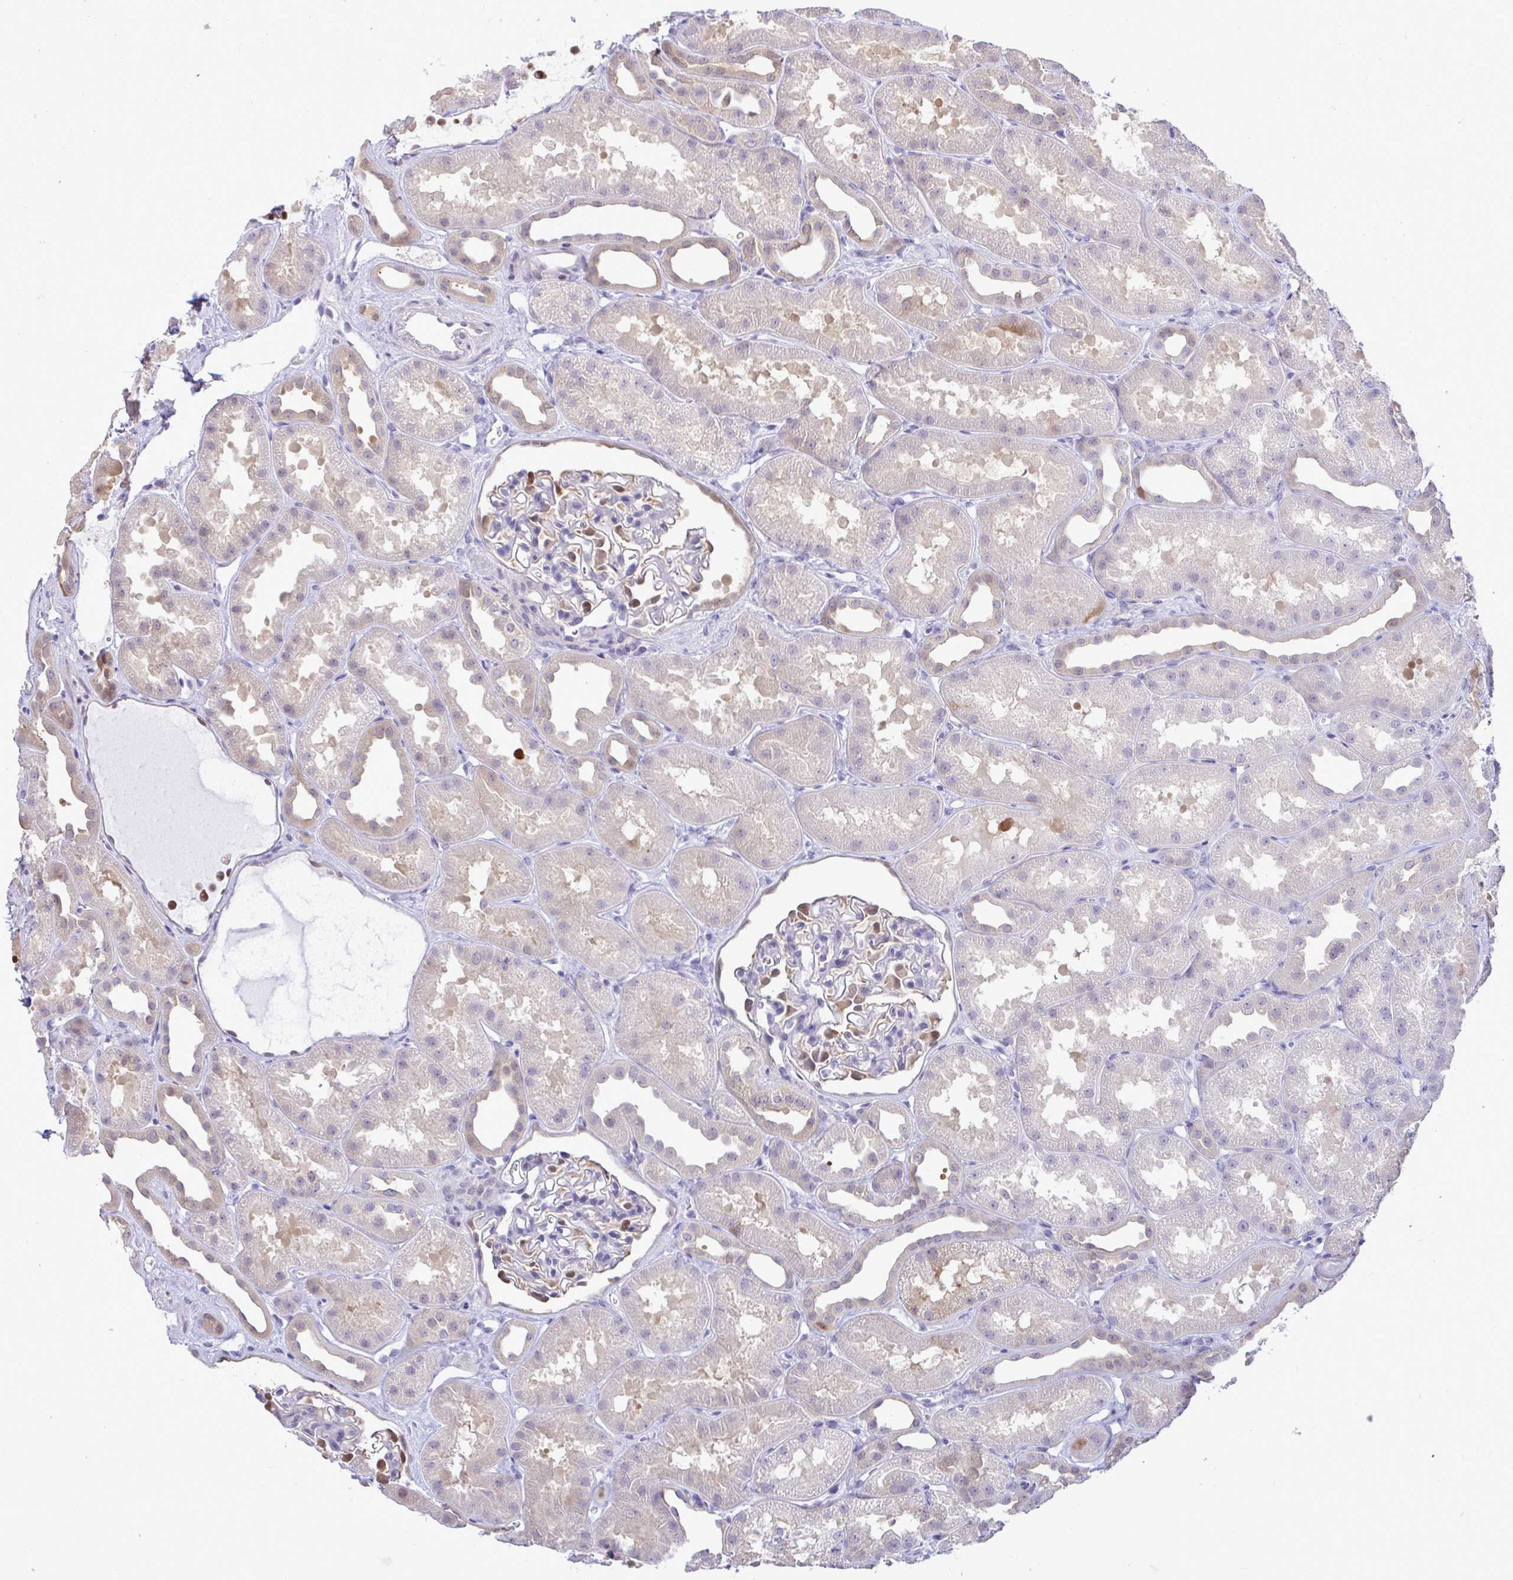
{"staining": {"intensity": "moderate", "quantity": "<25%", "location": "cytoplasmic/membranous,nuclear"}, "tissue": "kidney", "cell_type": "Cells in glomeruli", "image_type": "normal", "snomed": [{"axis": "morphology", "description": "Normal tissue, NOS"}, {"axis": "topography", "description": "Kidney"}], "caption": "Cells in glomeruli exhibit moderate cytoplasmic/membranous,nuclear staining in about <25% of cells in benign kidney. (DAB (3,3'-diaminobenzidine) = brown stain, brightfield microscopy at high magnification).", "gene": "ZNF485", "patient": {"sex": "male", "age": 61}}